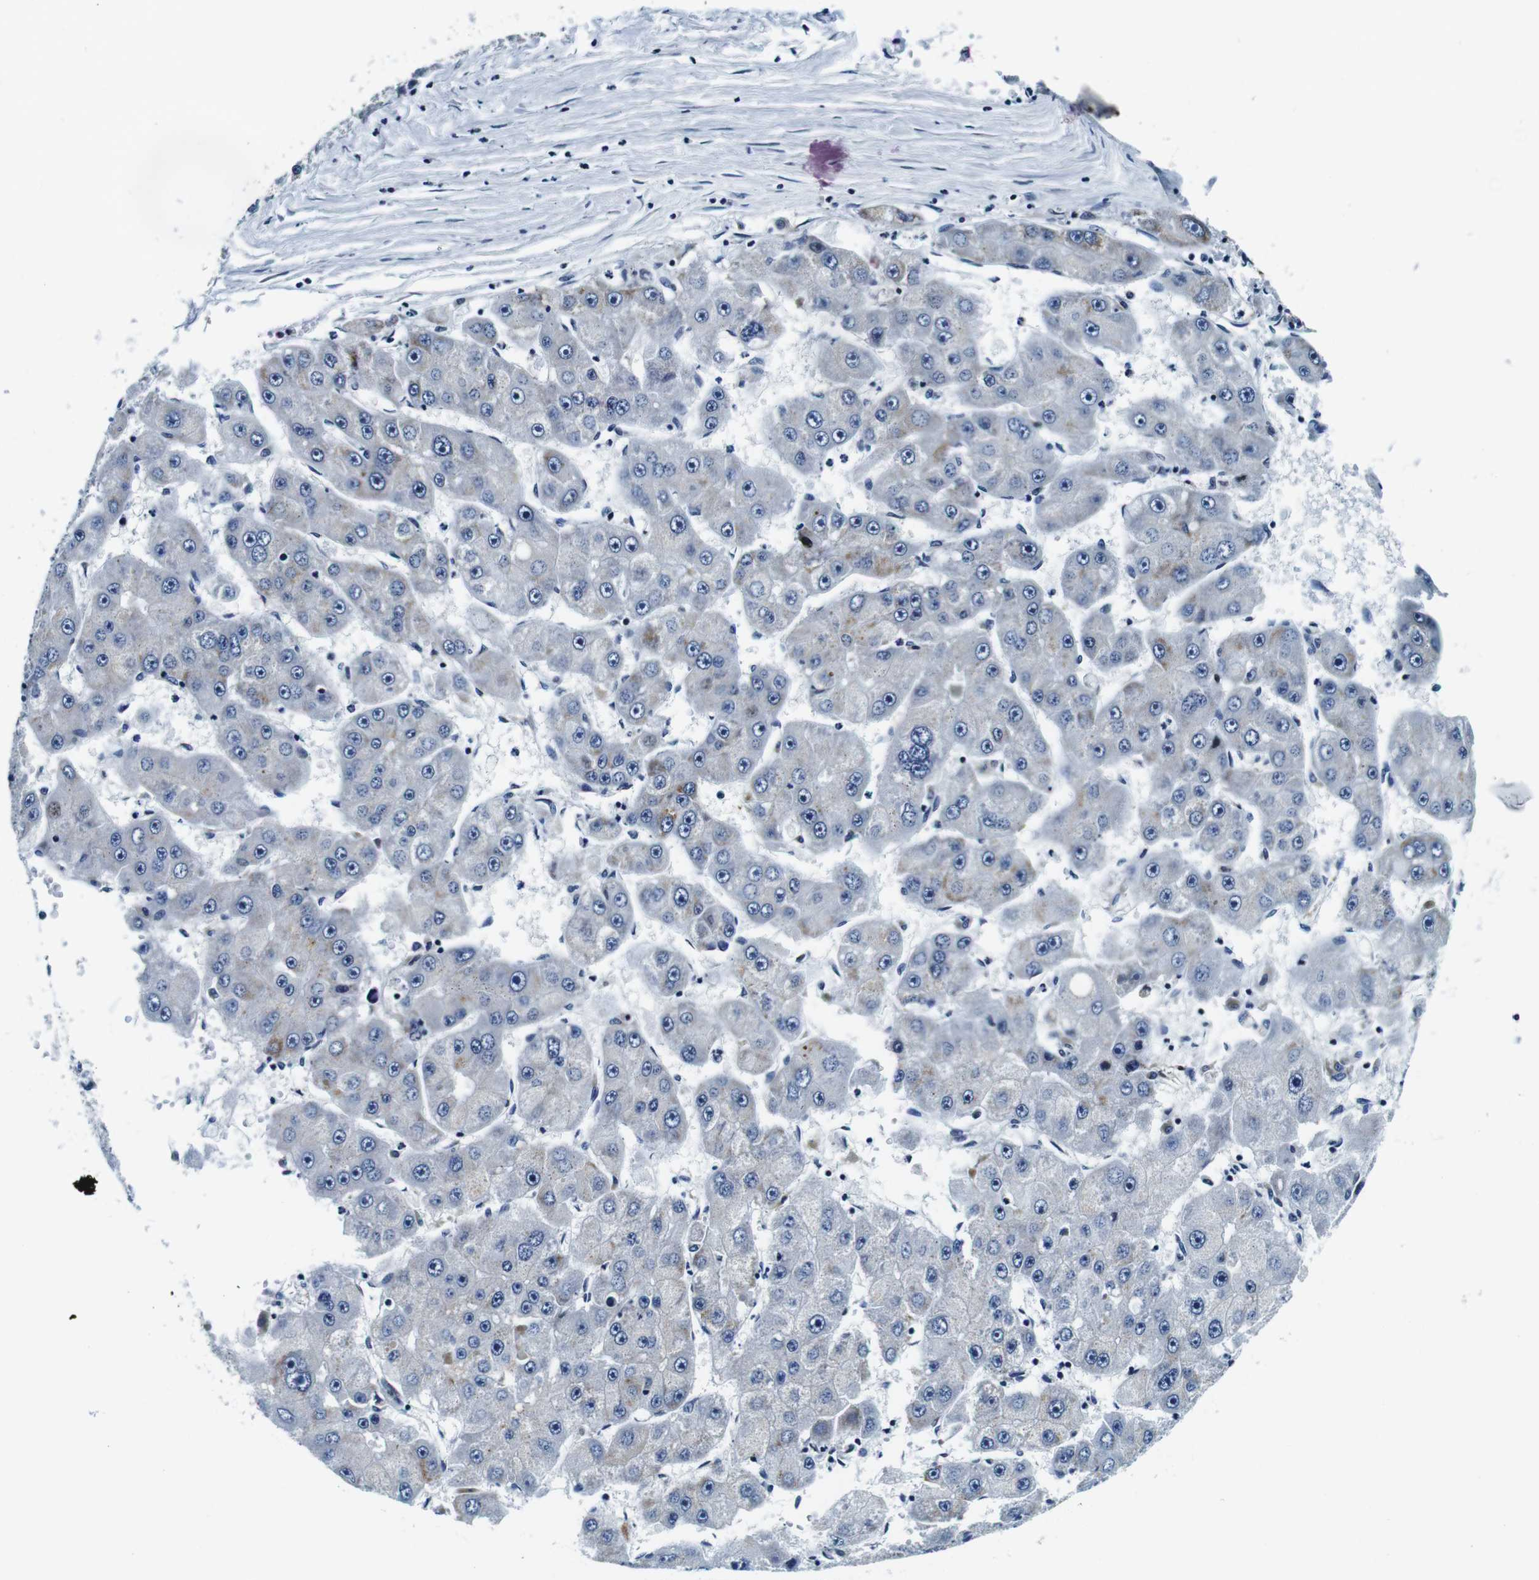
{"staining": {"intensity": "moderate", "quantity": "<25%", "location": "cytoplasmic/membranous"}, "tissue": "liver cancer", "cell_type": "Tumor cells", "image_type": "cancer", "snomed": [{"axis": "morphology", "description": "Carcinoma, Hepatocellular, NOS"}, {"axis": "topography", "description": "Liver"}], "caption": "This micrograph shows liver cancer stained with IHC to label a protein in brown. The cytoplasmic/membranous of tumor cells show moderate positivity for the protein. Nuclei are counter-stained blue.", "gene": "FAR2", "patient": {"sex": "female", "age": 61}}